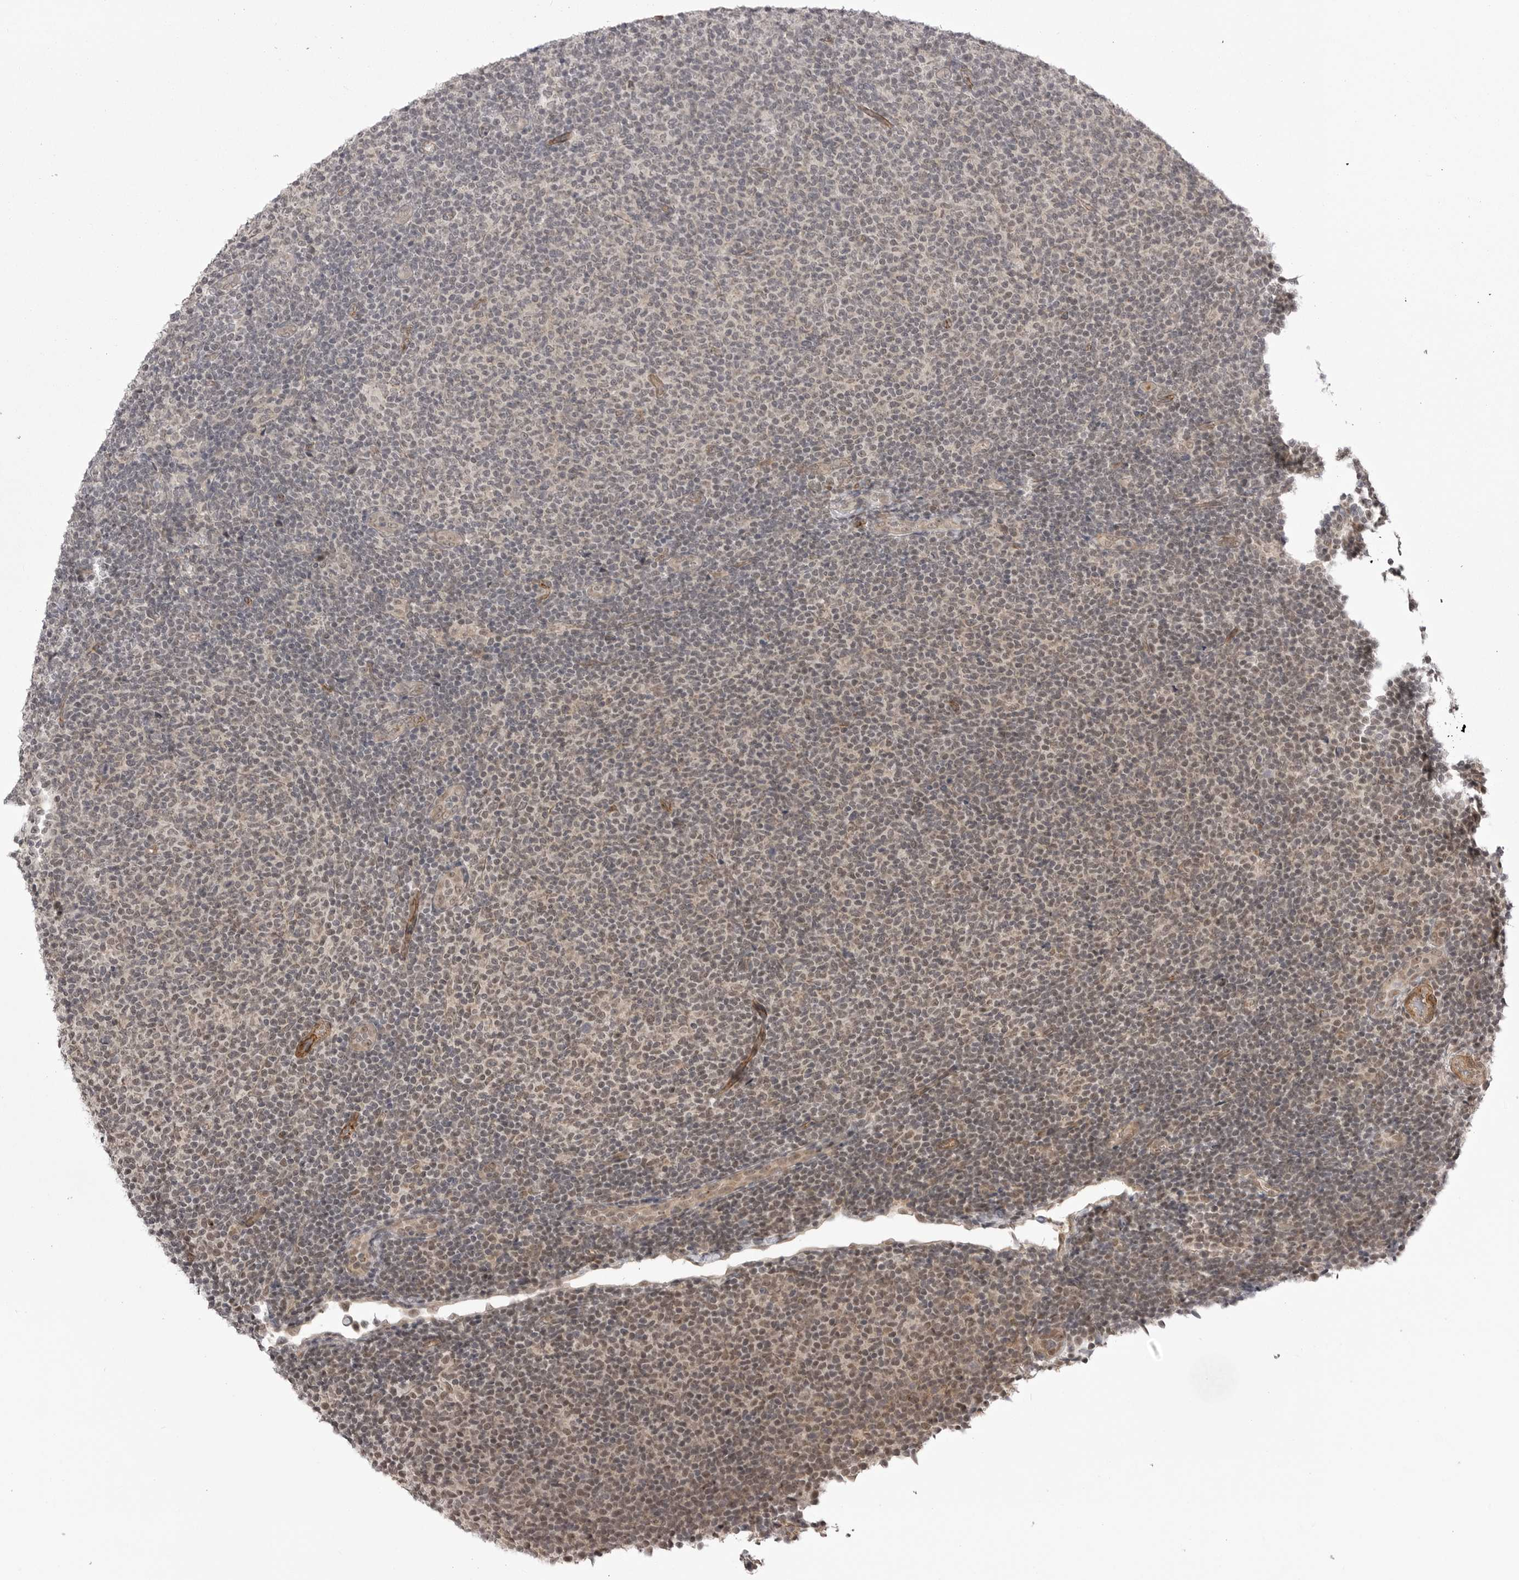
{"staining": {"intensity": "weak", "quantity": "25%-75%", "location": "nuclear"}, "tissue": "lymphoma", "cell_type": "Tumor cells", "image_type": "cancer", "snomed": [{"axis": "morphology", "description": "Malignant lymphoma, non-Hodgkin's type, Low grade"}, {"axis": "topography", "description": "Lymph node"}], "caption": "This histopathology image reveals immunohistochemistry staining of low-grade malignant lymphoma, non-Hodgkin's type, with low weak nuclear positivity in about 25%-75% of tumor cells.", "gene": "SORBS1", "patient": {"sex": "male", "age": 66}}